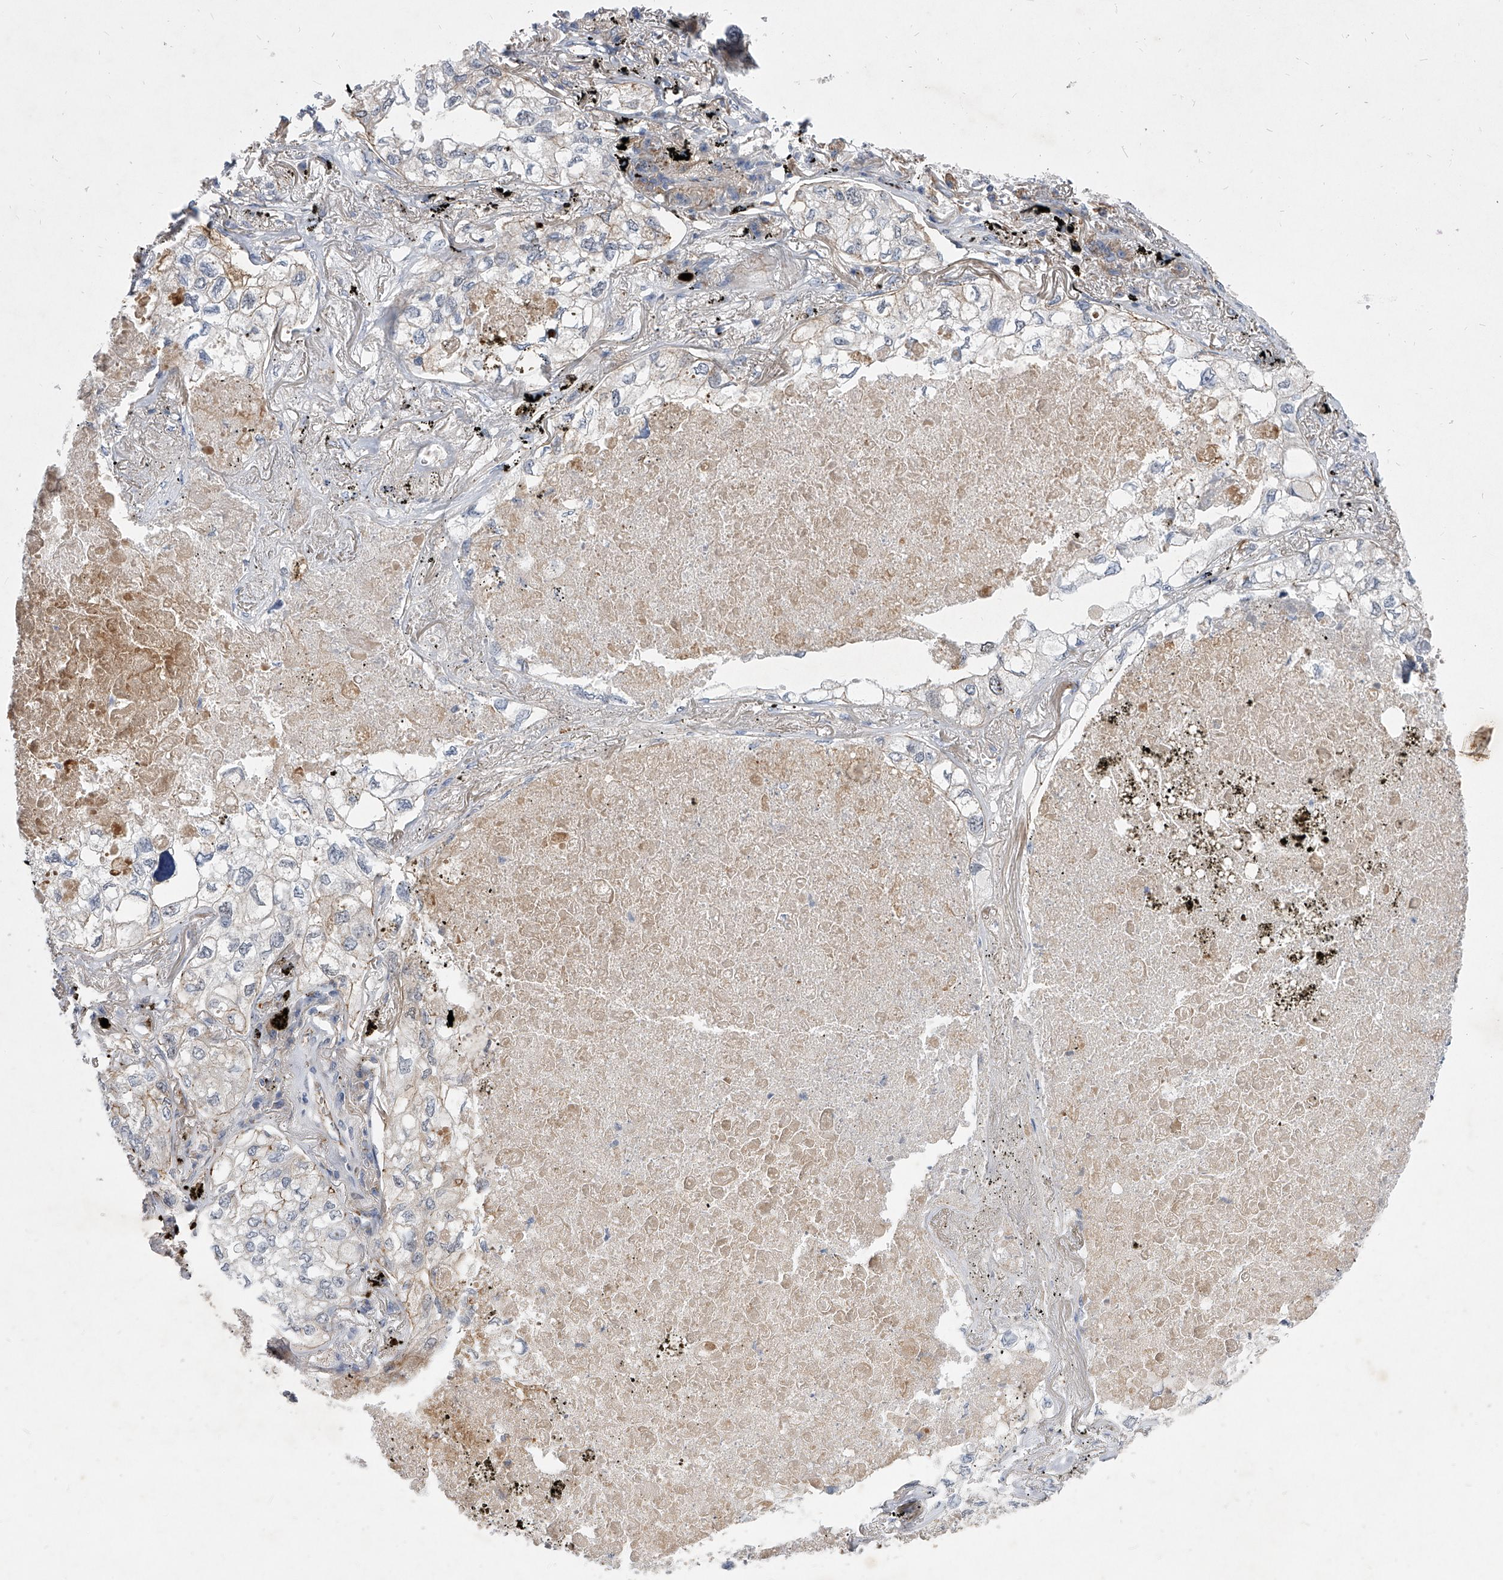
{"staining": {"intensity": "negative", "quantity": "none", "location": "none"}, "tissue": "lung cancer", "cell_type": "Tumor cells", "image_type": "cancer", "snomed": [{"axis": "morphology", "description": "Adenocarcinoma, NOS"}, {"axis": "topography", "description": "Lung"}], "caption": "This micrograph is of lung cancer stained with immunohistochemistry to label a protein in brown with the nuclei are counter-stained blue. There is no staining in tumor cells. (DAB immunohistochemistry (IHC) visualized using brightfield microscopy, high magnification).", "gene": "MINDY4", "patient": {"sex": "male", "age": 65}}